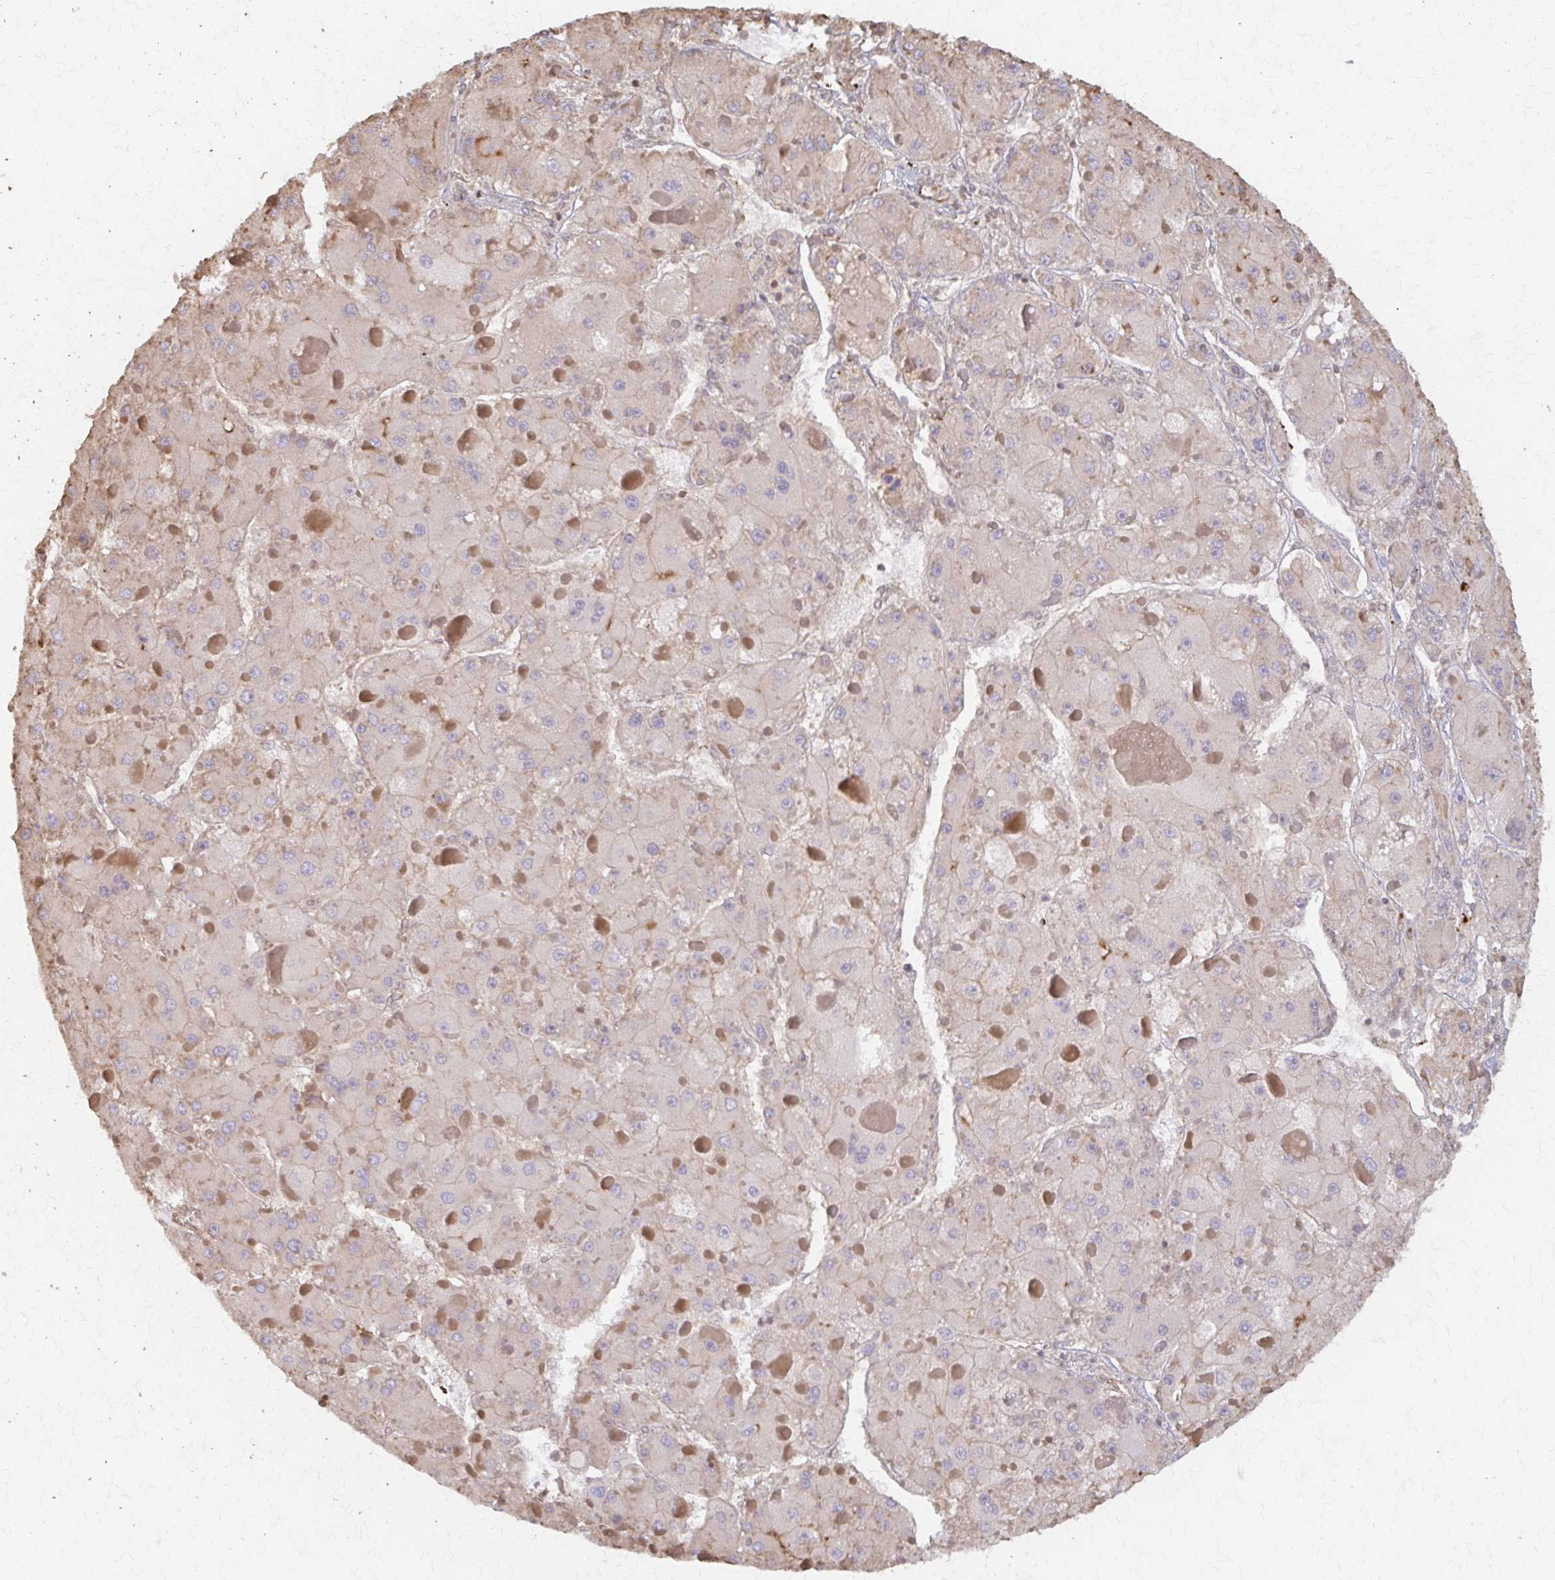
{"staining": {"intensity": "weak", "quantity": "<25%", "location": "cytoplasmic/membranous"}, "tissue": "liver cancer", "cell_type": "Tumor cells", "image_type": "cancer", "snomed": [{"axis": "morphology", "description": "Carcinoma, Hepatocellular, NOS"}, {"axis": "topography", "description": "Liver"}], "caption": "DAB immunohistochemical staining of human liver hepatocellular carcinoma demonstrates no significant positivity in tumor cells. (Stains: DAB immunohistochemistry (IHC) with hematoxylin counter stain, Microscopy: brightfield microscopy at high magnification).", "gene": "ARHGAP35", "patient": {"sex": "female", "age": 73}}